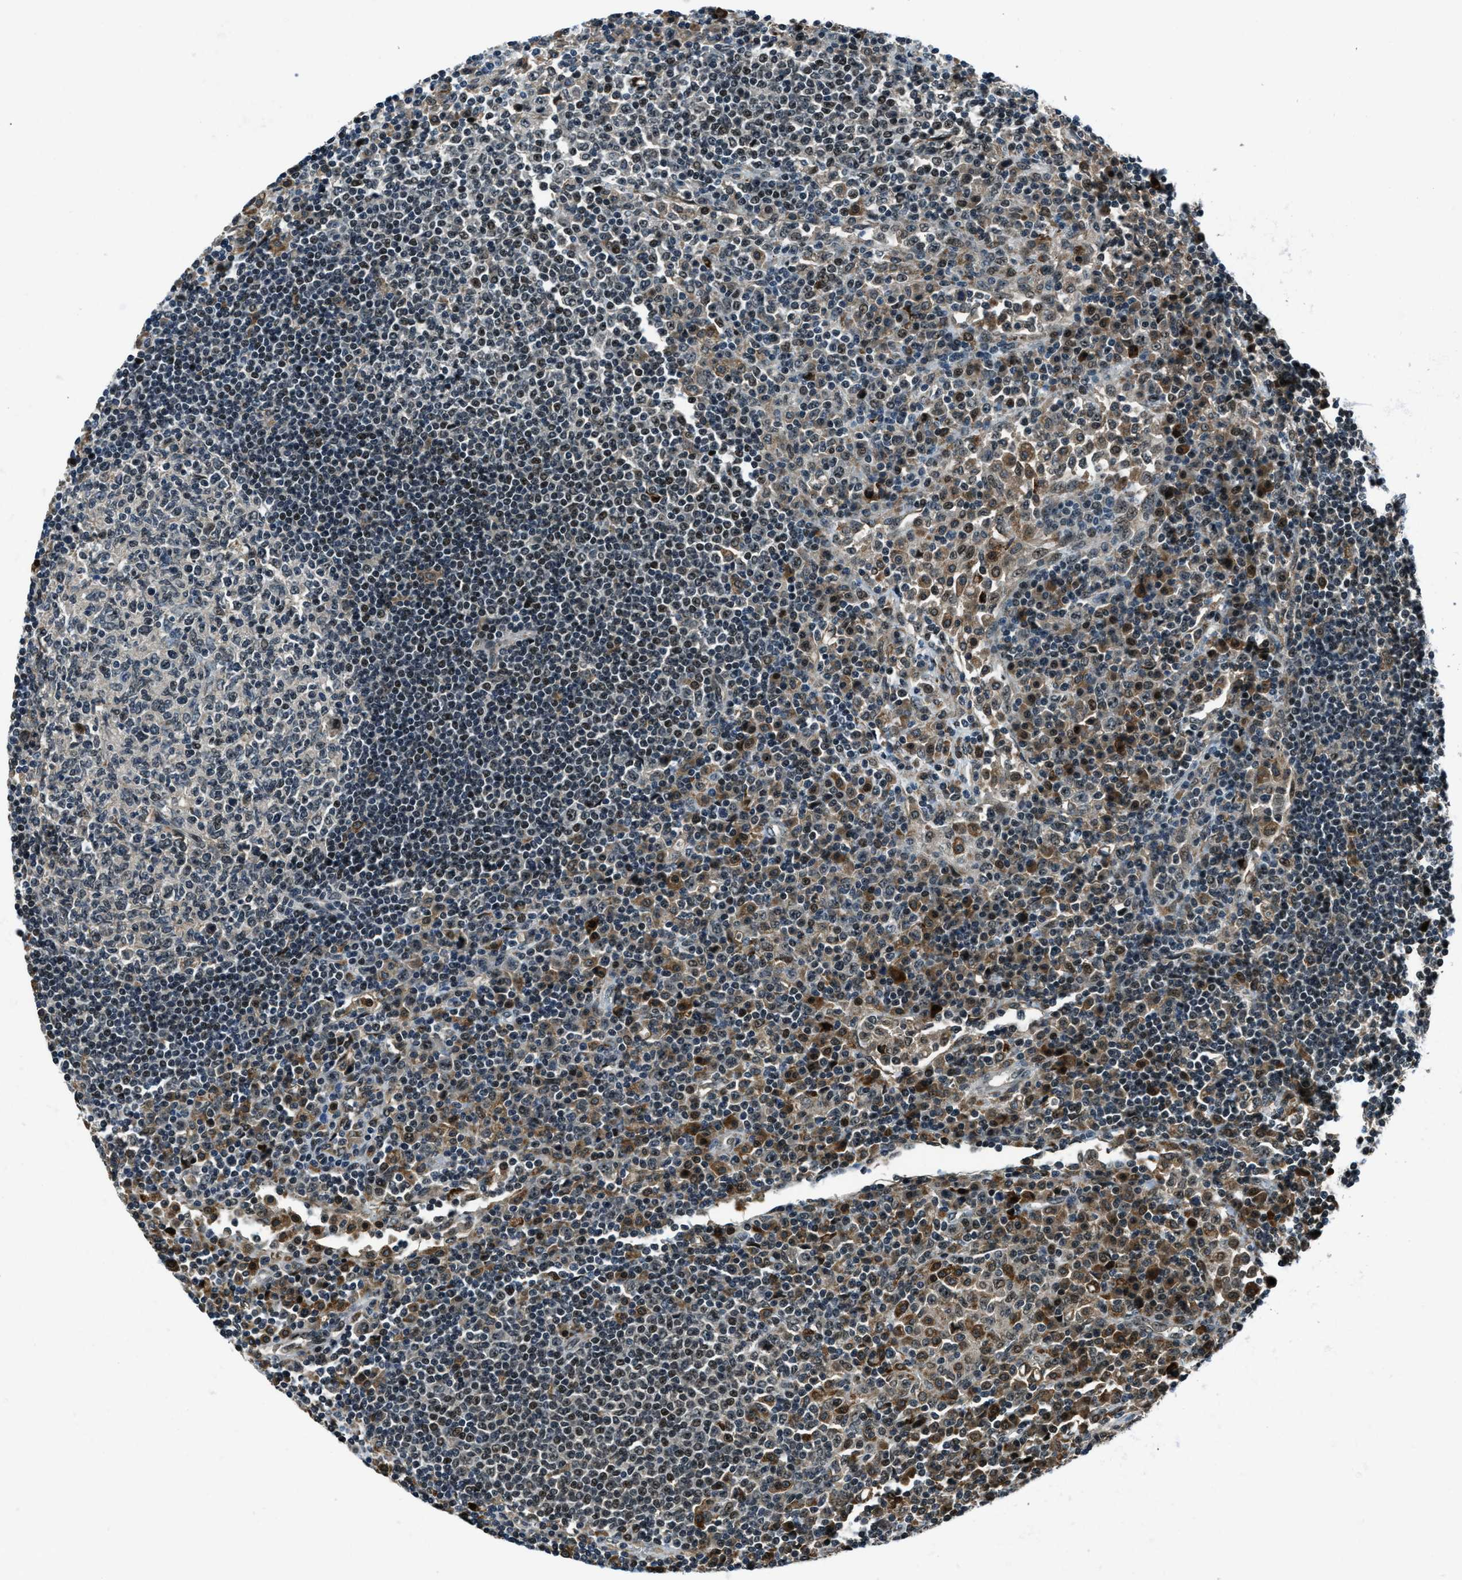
{"staining": {"intensity": "negative", "quantity": "none", "location": "none"}, "tissue": "lymph node", "cell_type": "Germinal center cells", "image_type": "normal", "snomed": [{"axis": "morphology", "description": "Normal tissue, NOS"}, {"axis": "topography", "description": "Lymph node"}], "caption": "Histopathology image shows no significant protein expression in germinal center cells of normal lymph node. (DAB (3,3'-diaminobenzidine) immunohistochemistry (IHC) with hematoxylin counter stain).", "gene": "ACTL9", "patient": {"sex": "female", "age": 53}}